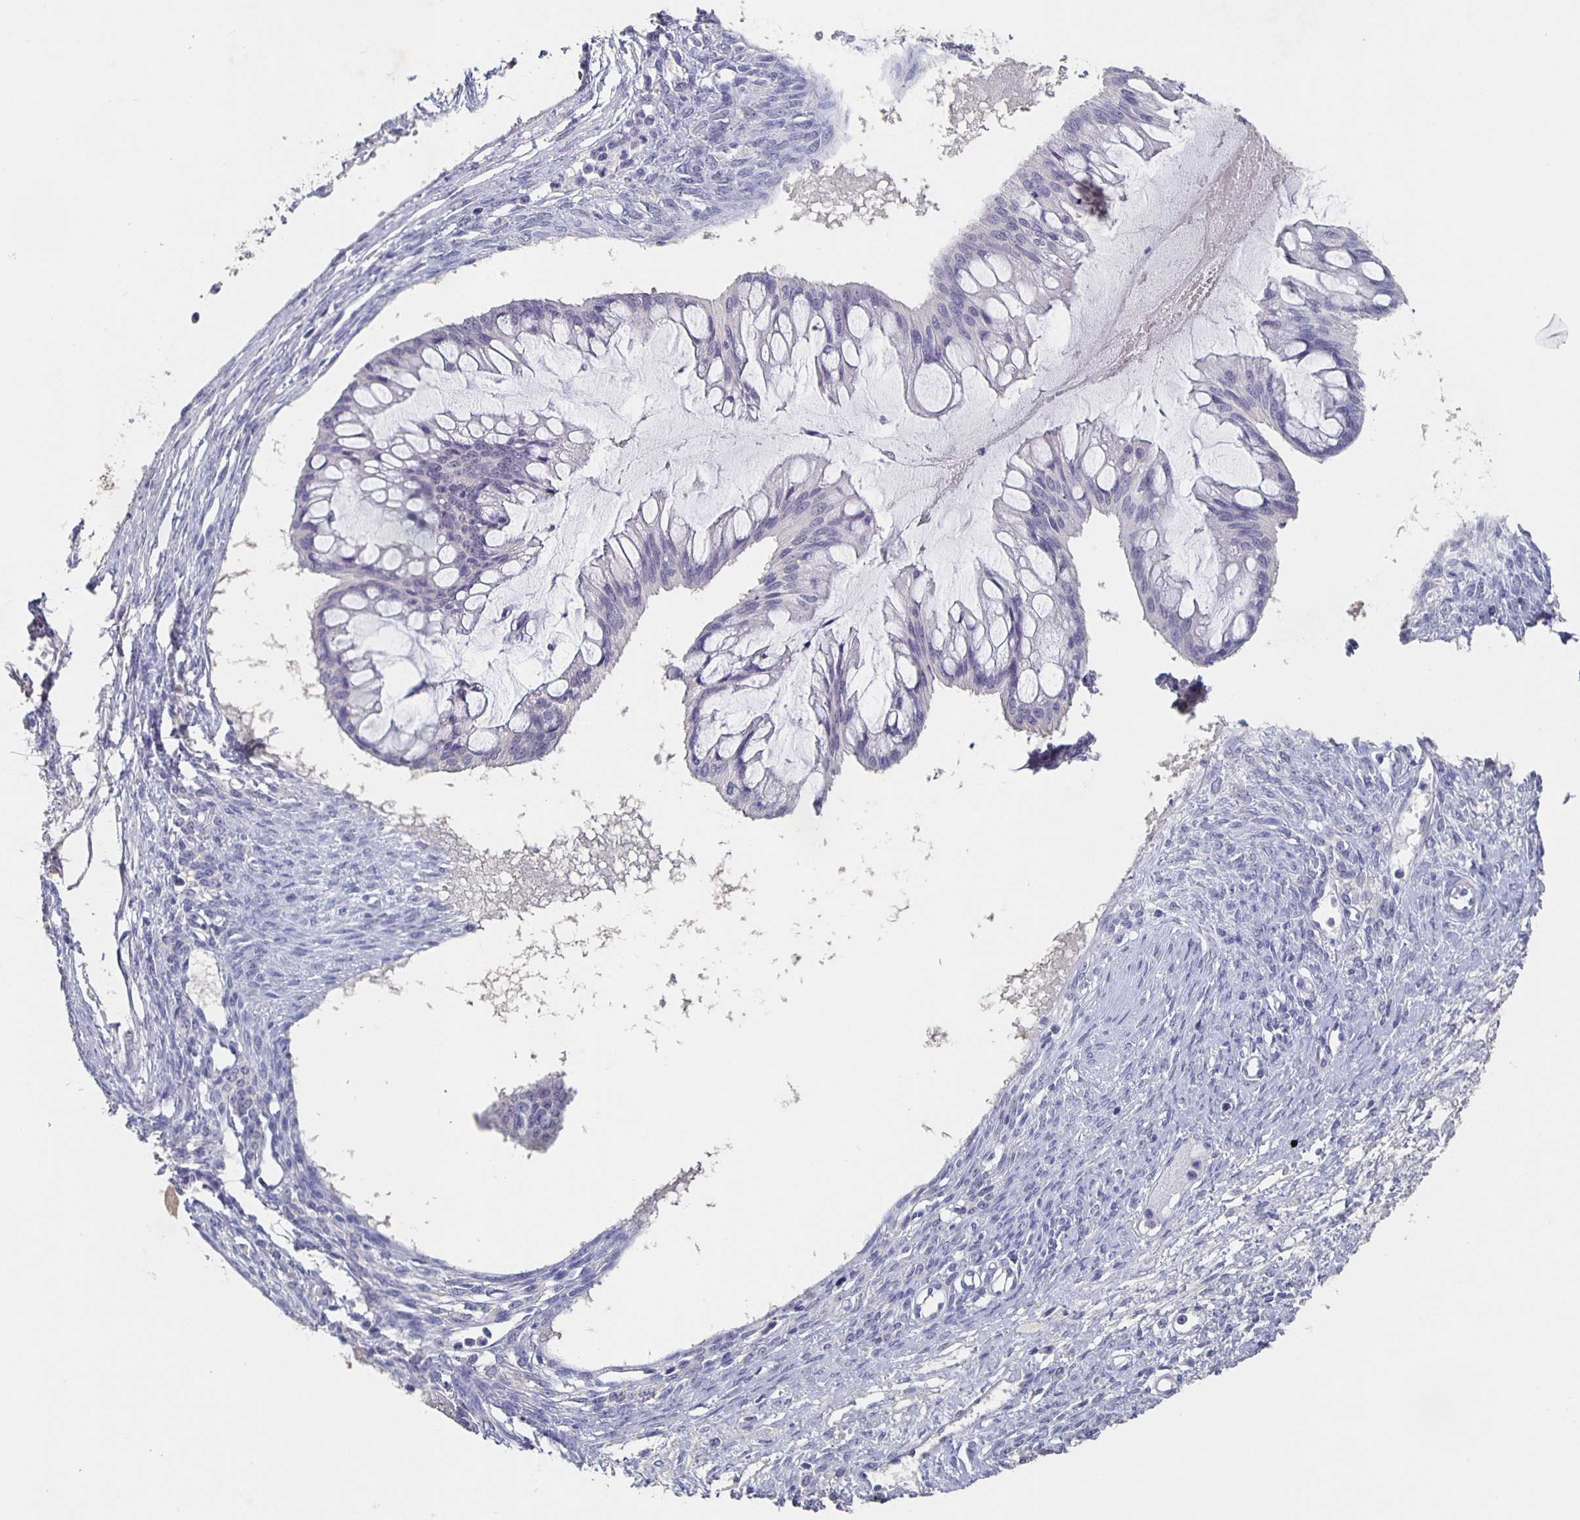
{"staining": {"intensity": "negative", "quantity": "none", "location": "none"}, "tissue": "ovarian cancer", "cell_type": "Tumor cells", "image_type": "cancer", "snomed": [{"axis": "morphology", "description": "Cystadenocarcinoma, mucinous, NOS"}, {"axis": "topography", "description": "Ovary"}], "caption": "The micrograph demonstrates no staining of tumor cells in ovarian cancer. (DAB IHC visualized using brightfield microscopy, high magnification).", "gene": "CACNA2D2", "patient": {"sex": "female", "age": 73}}